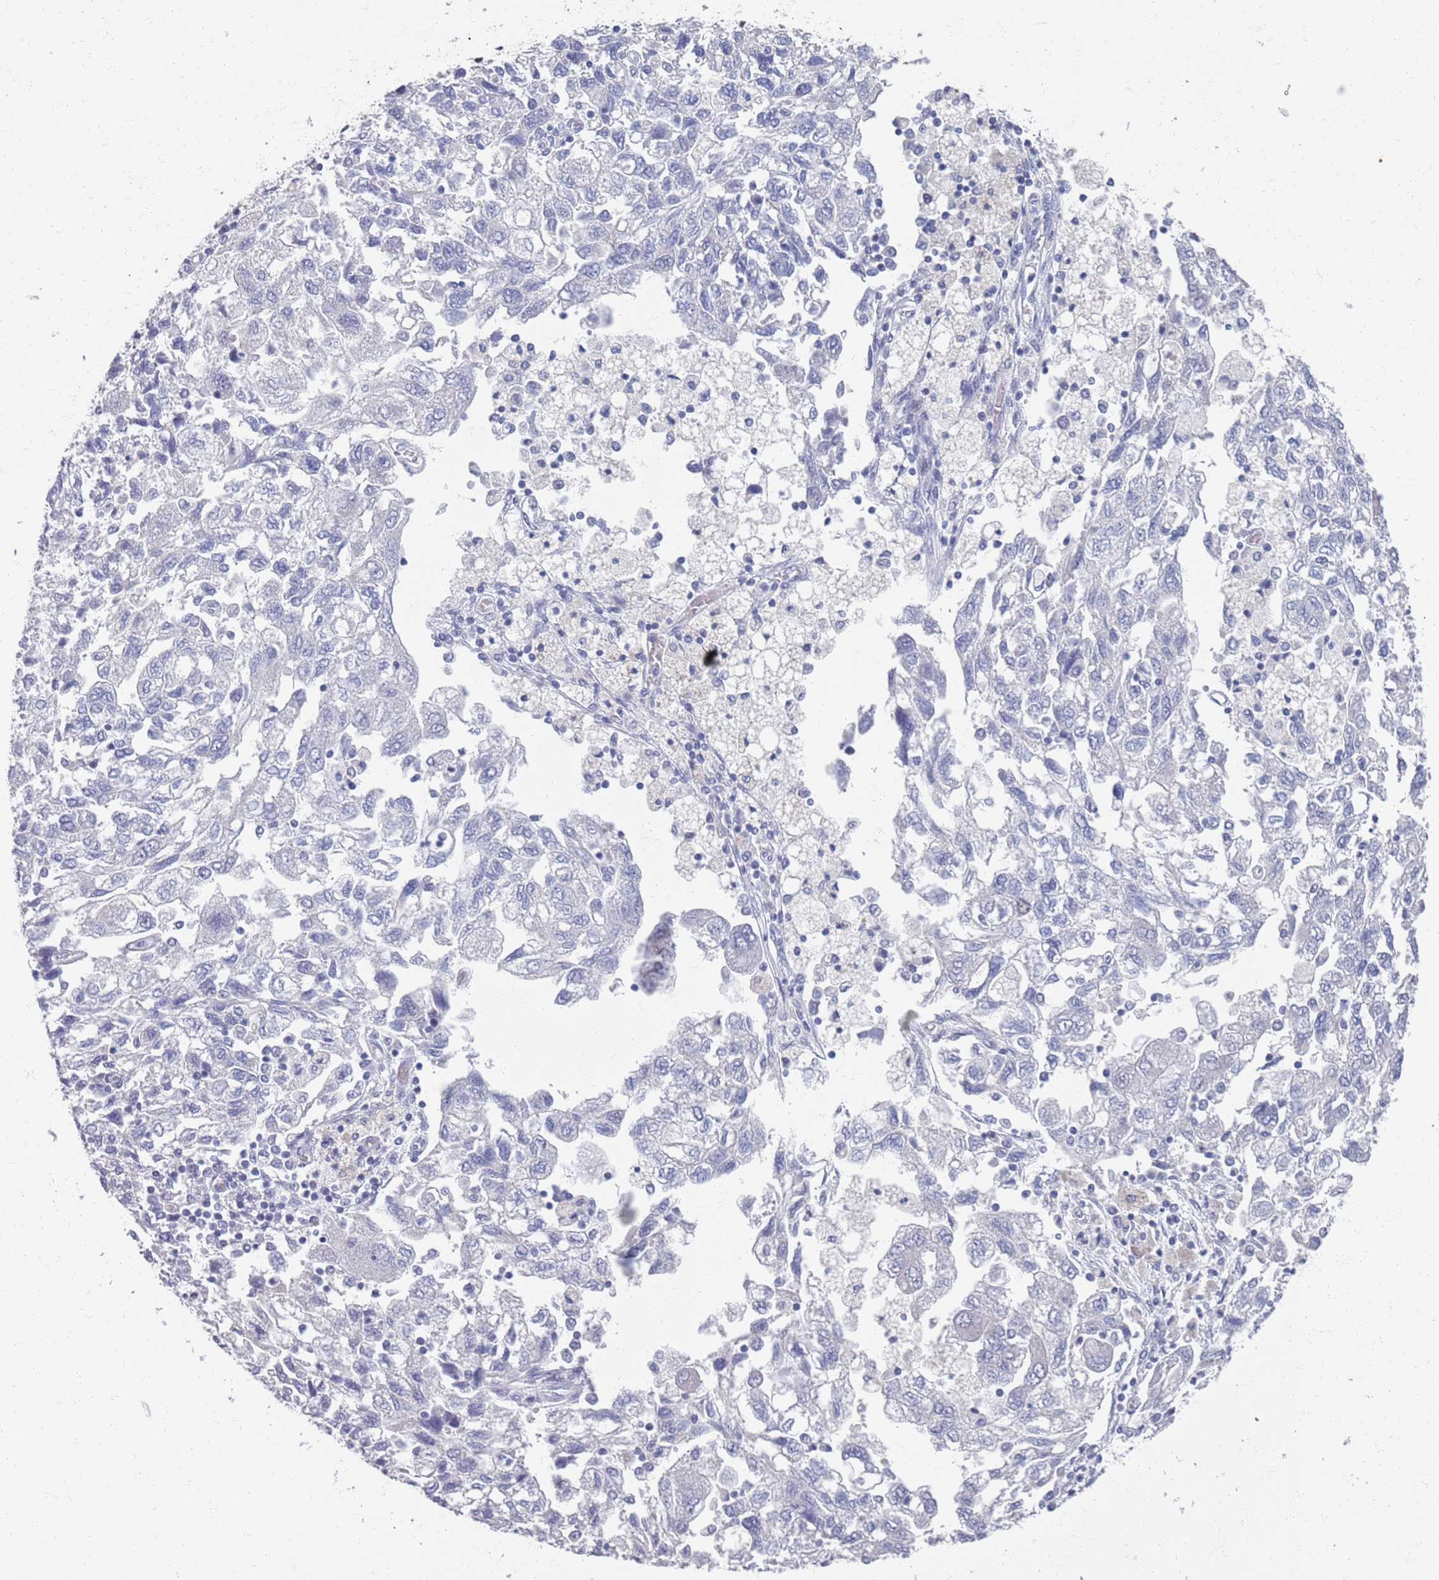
{"staining": {"intensity": "negative", "quantity": "none", "location": "none"}, "tissue": "ovarian cancer", "cell_type": "Tumor cells", "image_type": "cancer", "snomed": [{"axis": "morphology", "description": "Carcinoma, NOS"}, {"axis": "morphology", "description": "Cystadenocarcinoma, serous, NOS"}, {"axis": "topography", "description": "Ovary"}], "caption": "This micrograph is of ovarian cancer (serous cystadenocarcinoma) stained with IHC to label a protein in brown with the nuclei are counter-stained blue. There is no staining in tumor cells.", "gene": "SAMD1", "patient": {"sex": "female", "age": 69}}